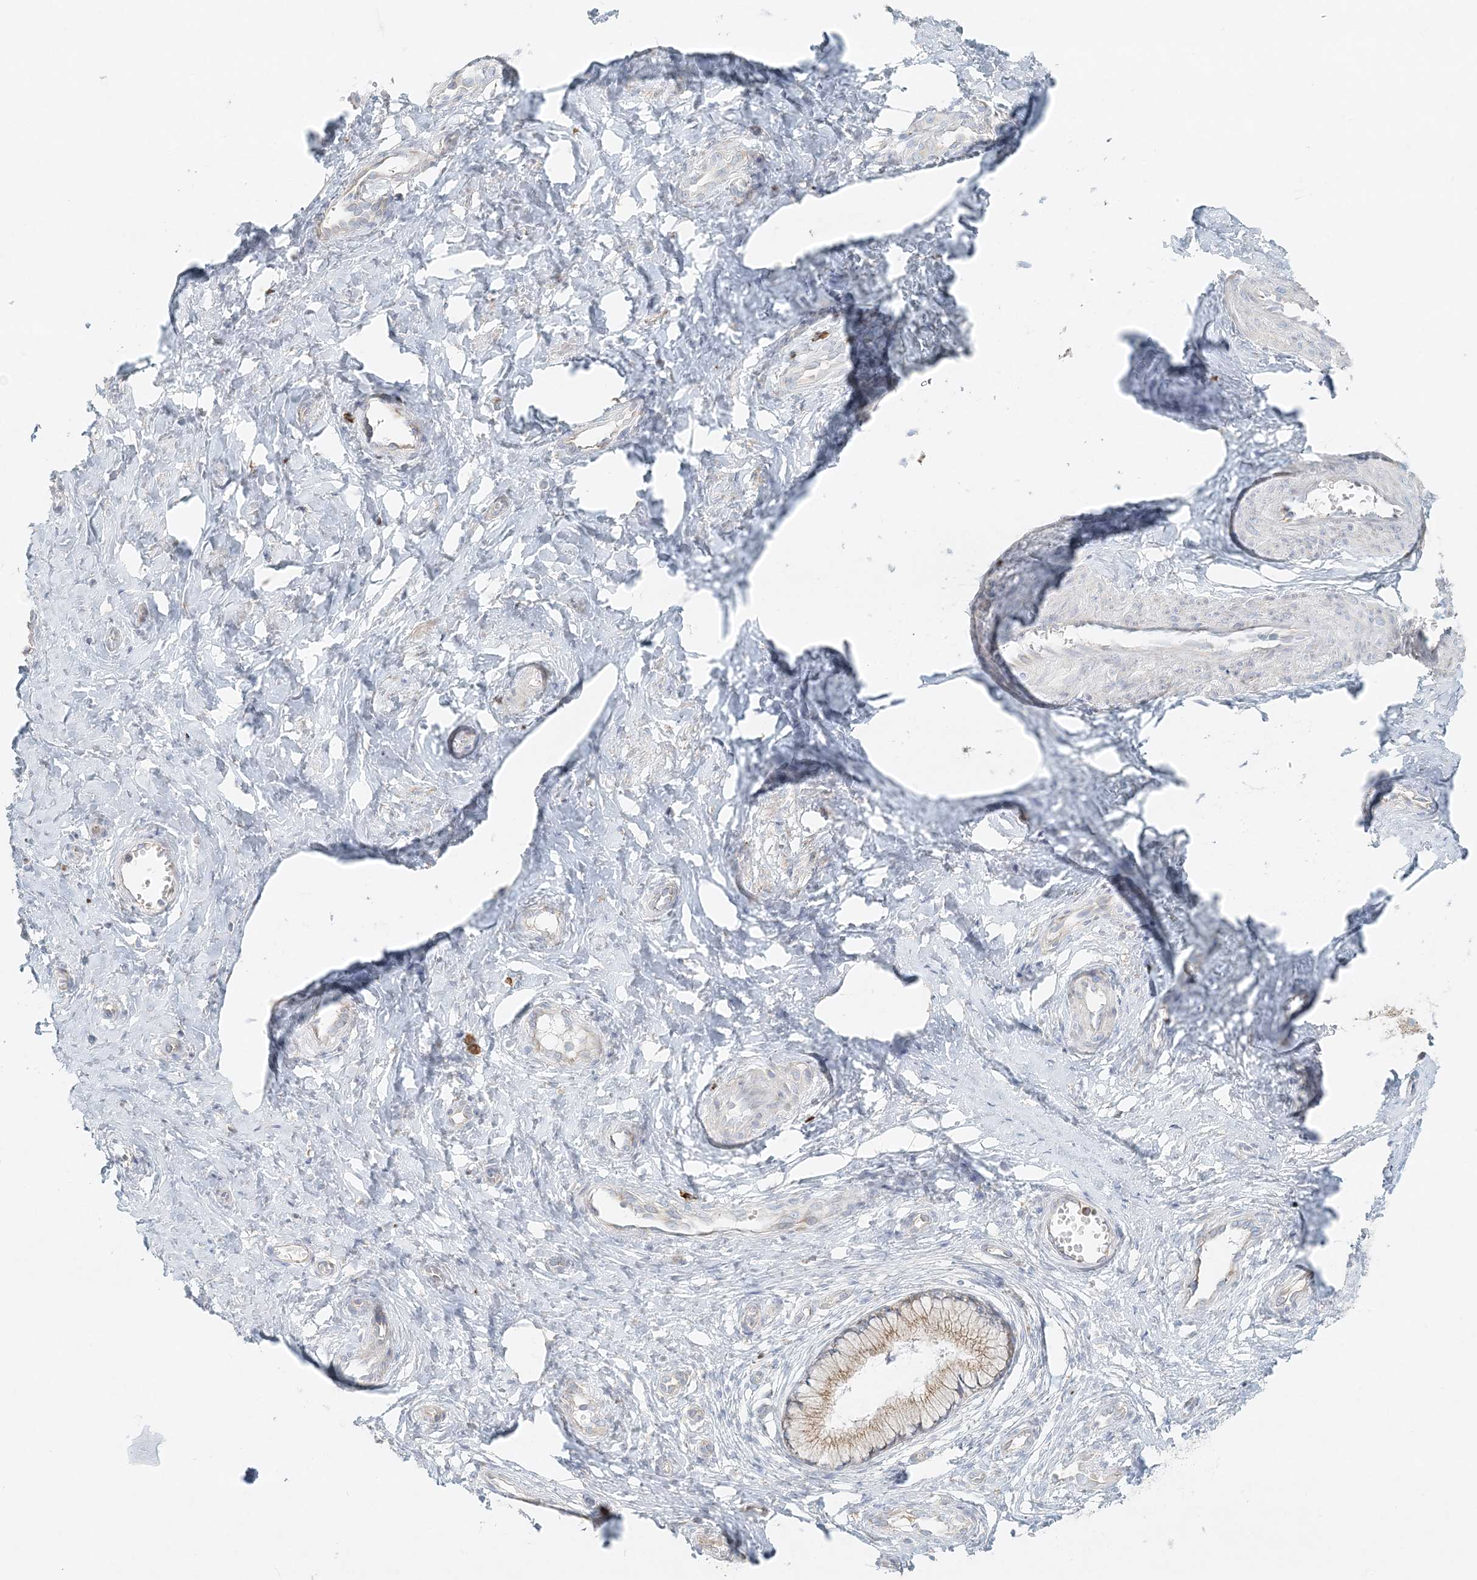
{"staining": {"intensity": "weak", "quantity": ">75%", "location": "cytoplasmic/membranous"}, "tissue": "cervix", "cell_type": "Glandular cells", "image_type": "normal", "snomed": [{"axis": "morphology", "description": "Normal tissue, NOS"}, {"axis": "topography", "description": "Cervix"}], "caption": "This photomicrograph exhibits immunohistochemistry (IHC) staining of normal cervix, with low weak cytoplasmic/membranous positivity in about >75% of glandular cells.", "gene": "STK11IP", "patient": {"sex": "female", "age": 36}}